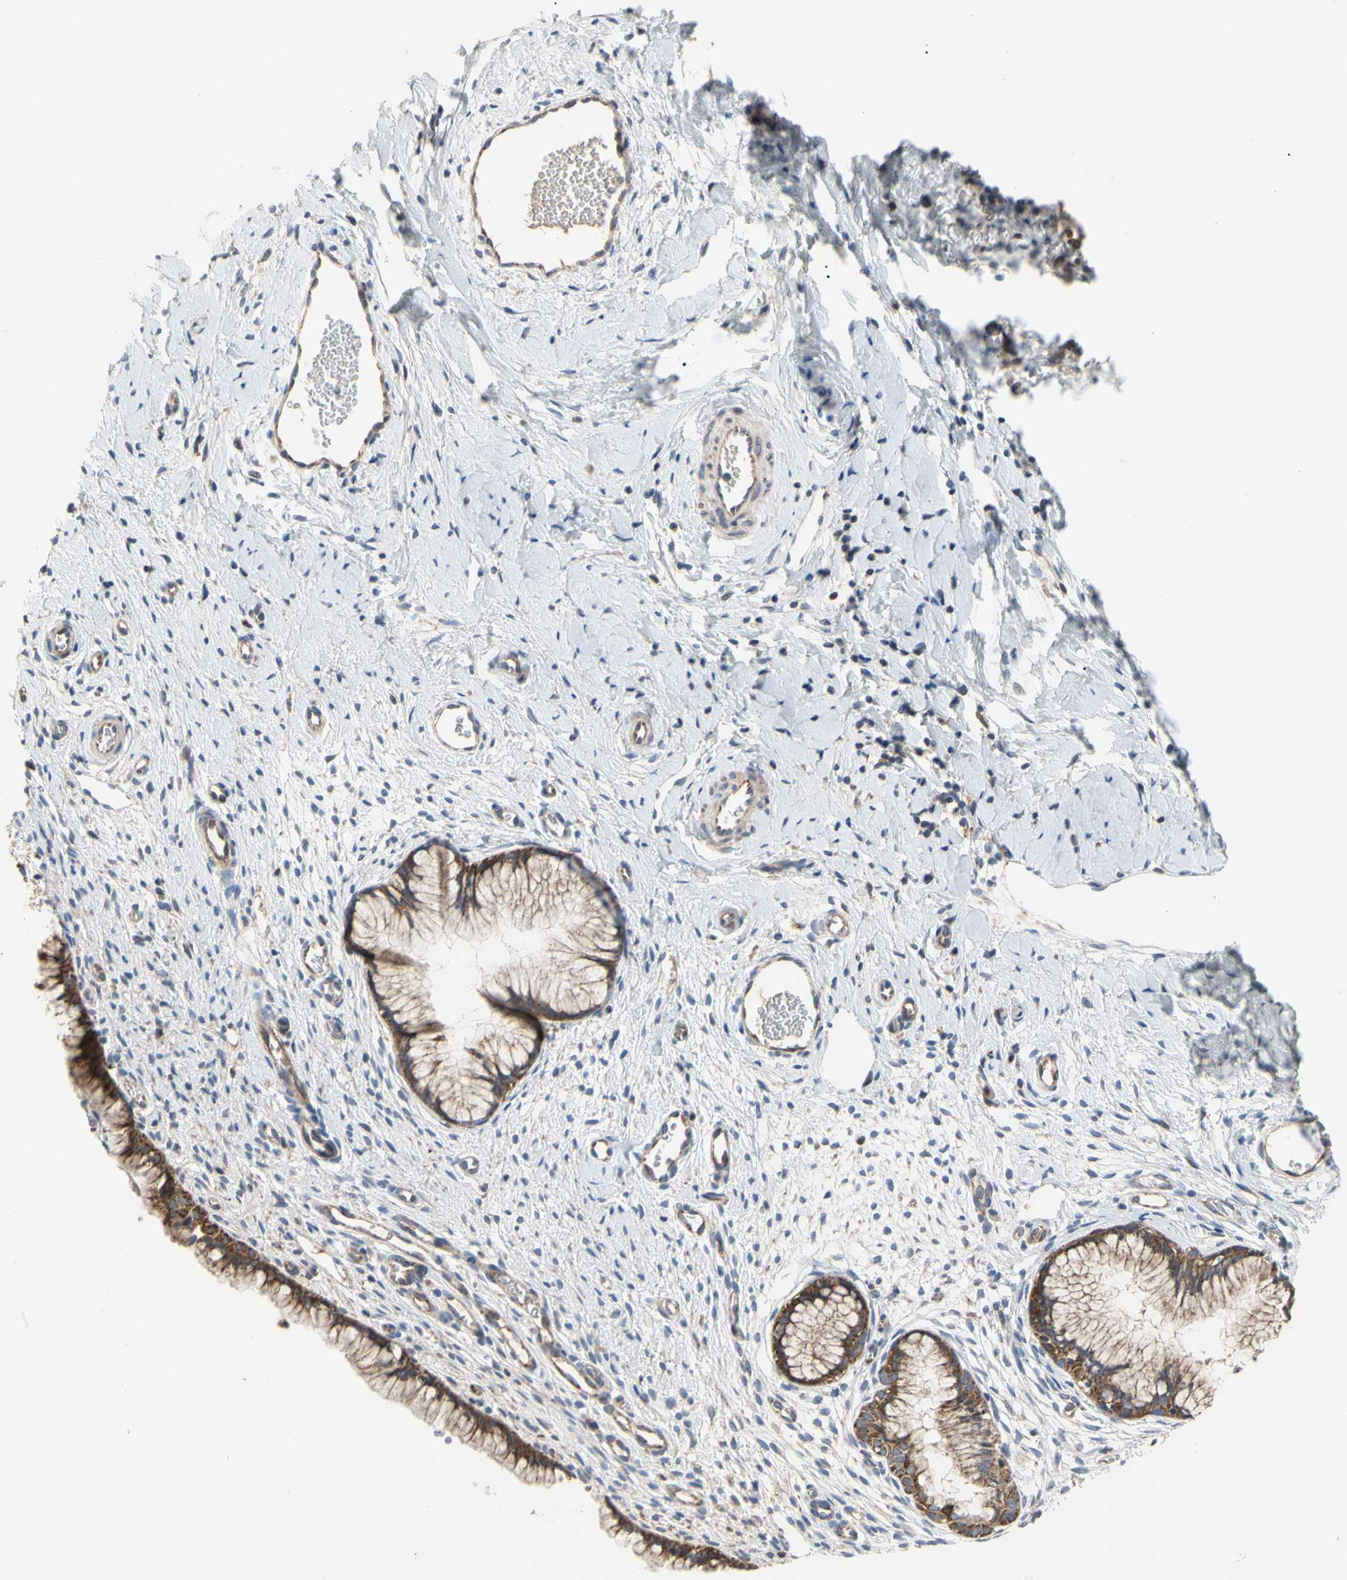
{"staining": {"intensity": "strong", "quantity": ">75%", "location": "cytoplasmic/membranous"}, "tissue": "cervix", "cell_type": "Glandular cells", "image_type": "normal", "snomed": [{"axis": "morphology", "description": "Normal tissue, NOS"}, {"axis": "topography", "description": "Cervix"}], "caption": "Cervix stained with DAB (3,3'-diaminobenzidine) immunohistochemistry (IHC) exhibits high levels of strong cytoplasmic/membranous staining in about >75% of glandular cells. (Brightfield microscopy of DAB IHC at high magnification).", "gene": "GPD2", "patient": {"sex": "female", "age": 65}}